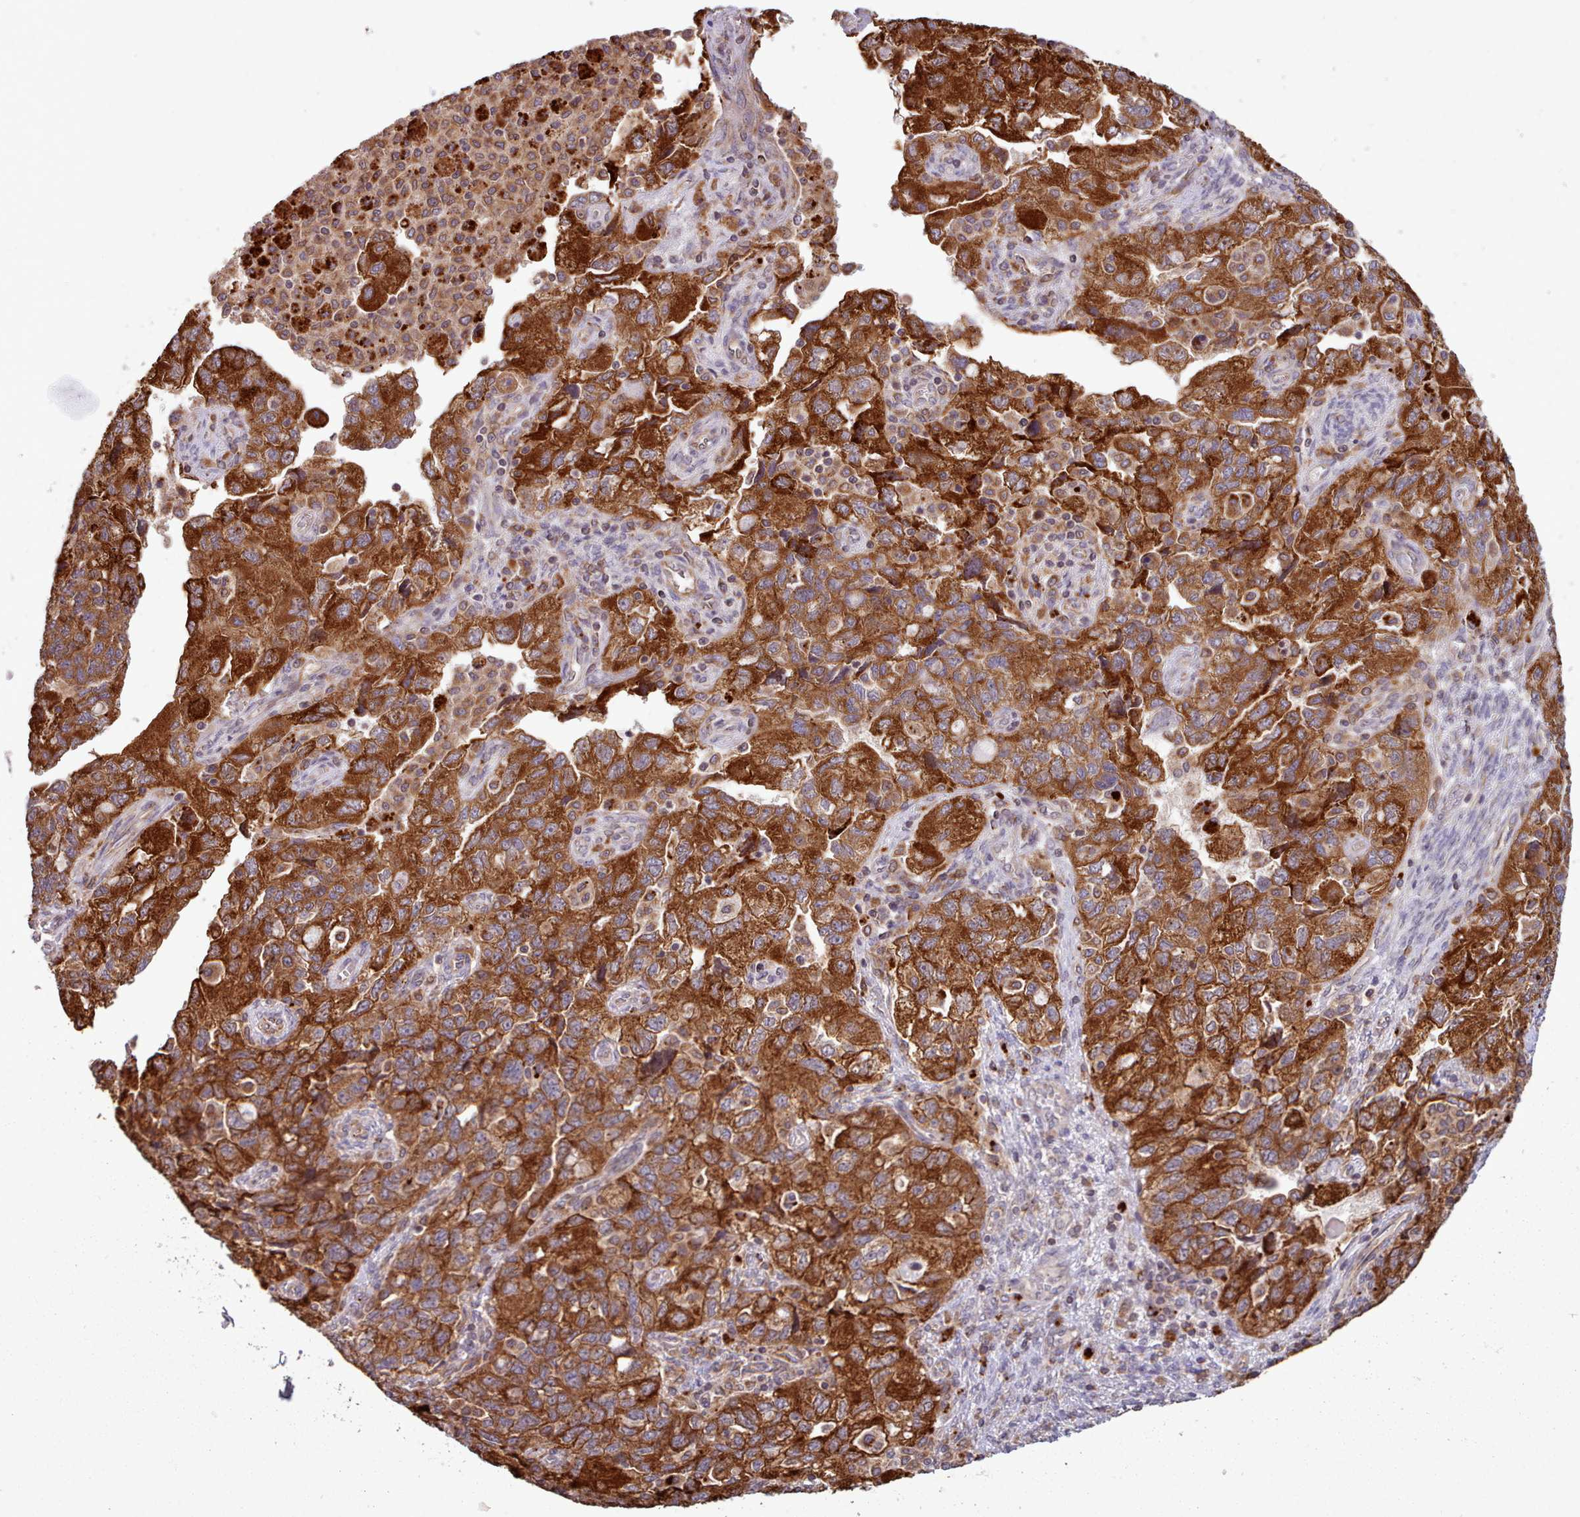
{"staining": {"intensity": "strong", "quantity": ">75%", "location": "cytoplasmic/membranous"}, "tissue": "ovarian cancer", "cell_type": "Tumor cells", "image_type": "cancer", "snomed": [{"axis": "morphology", "description": "Carcinoma, endometroid"}, {"axis": "topography", "description": "Ovary"}], "caption": "The micrograph displays staining of ovarian endometroid carcinoma, revealing strong cytoplasmic/membranous protein positivity (brown color) within tumor cells.", "gene": "CRYBG1", "patient": {"sex": "female", "age": 51}}